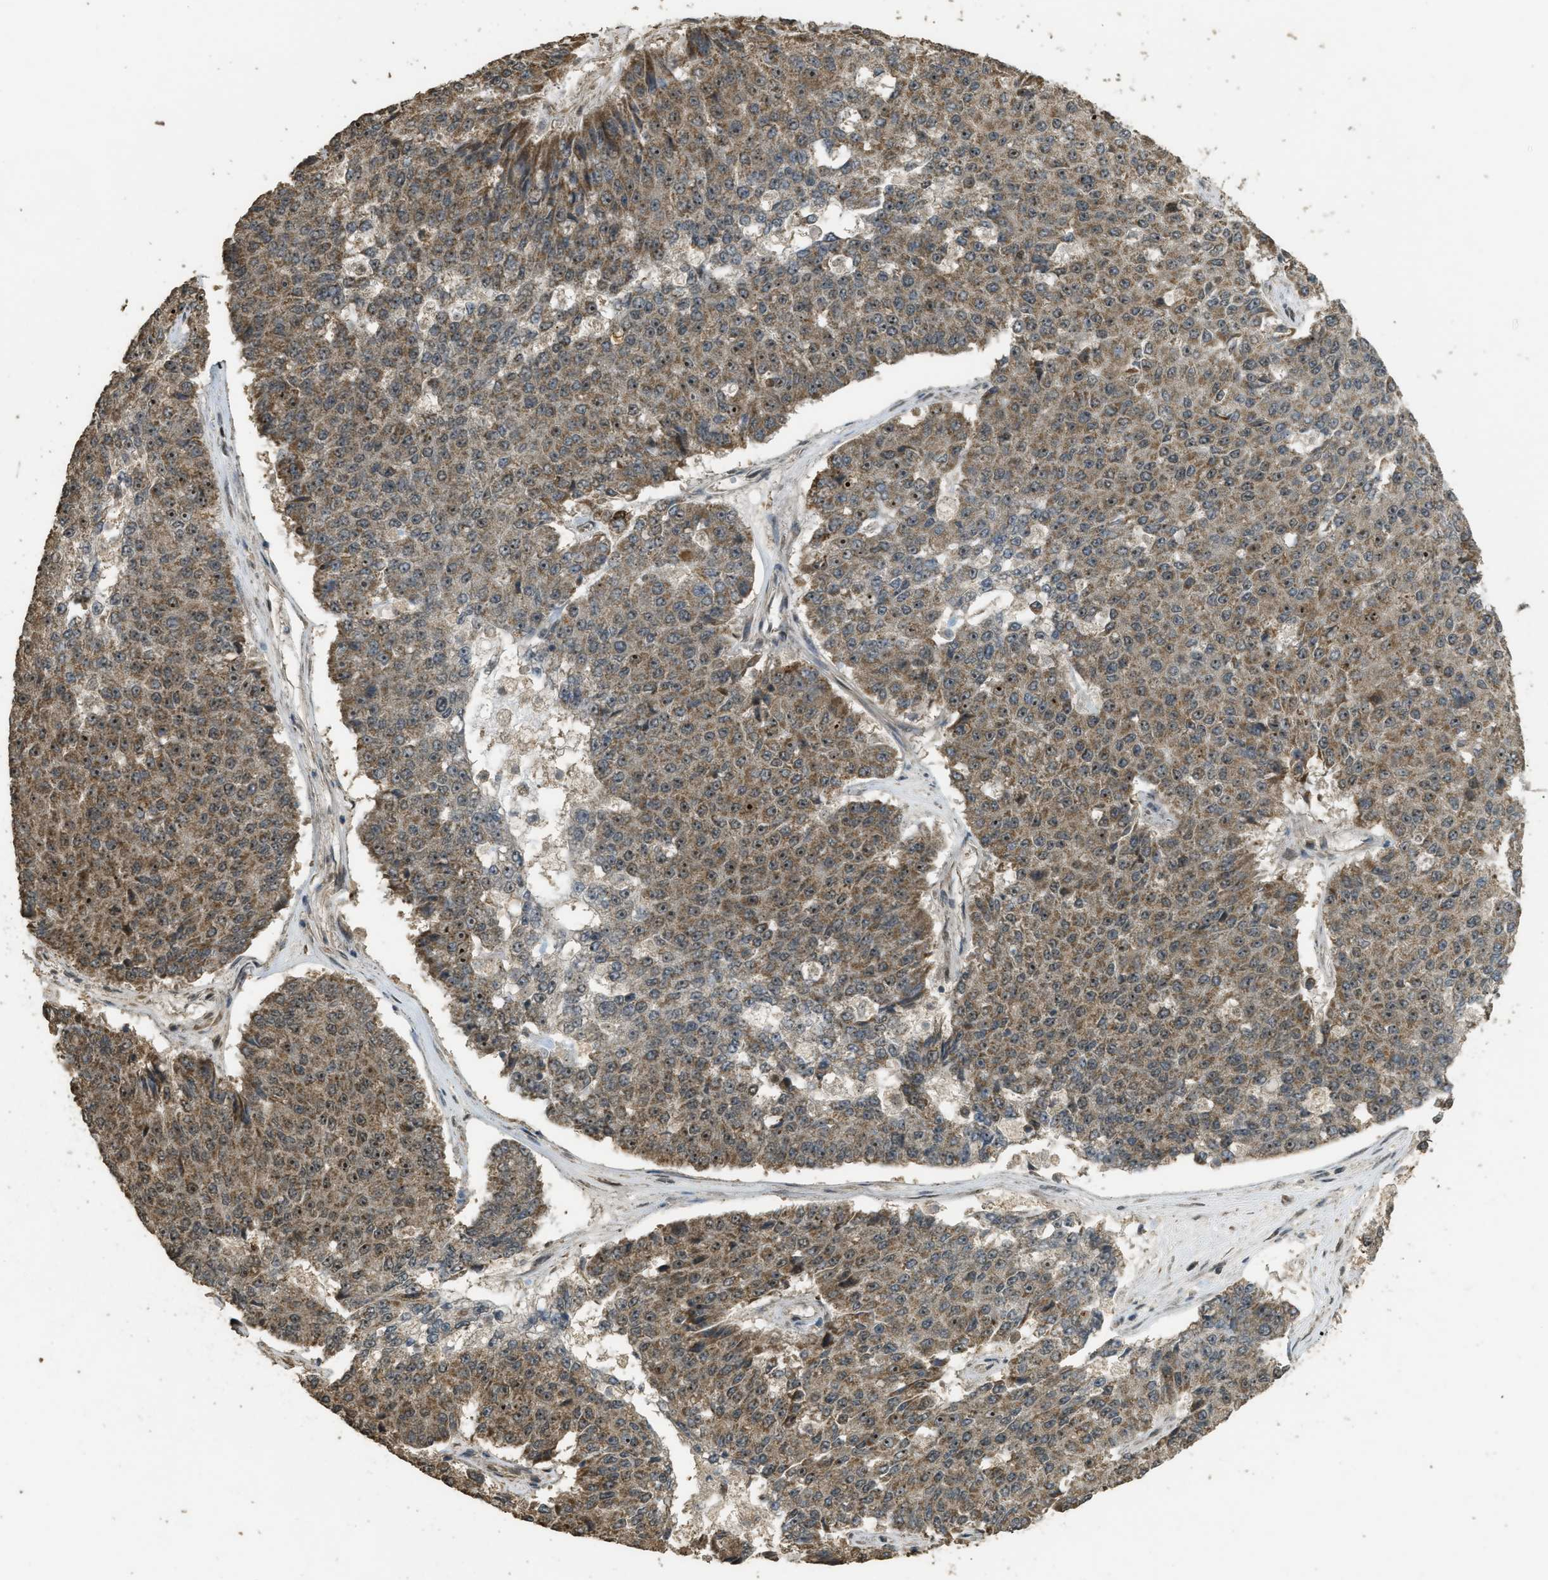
{"staining": {"intensity": "moderate", "quantity": ">75%", "location": "cytoplasmic/membranous"}, "tissue": "pancreatic cancer", "cell_type": "Tumor cells", "image_type": "cancer", "snomed": [{"axis": "morphology", "description": "Adenocarcinoma, NOS"}, {"axis": "topography", "description": "Pancreas"}], "caption": "Immunohistochemistry image of adenocarcinoma (pancreatic) stained for a protein (brown), which reveals medium levels of moderate cytoplasmic/membranous positivity in about >75% of tumor cells.", "gene": "CTPS1", "patient": {"sex": "male", "age": 50}}